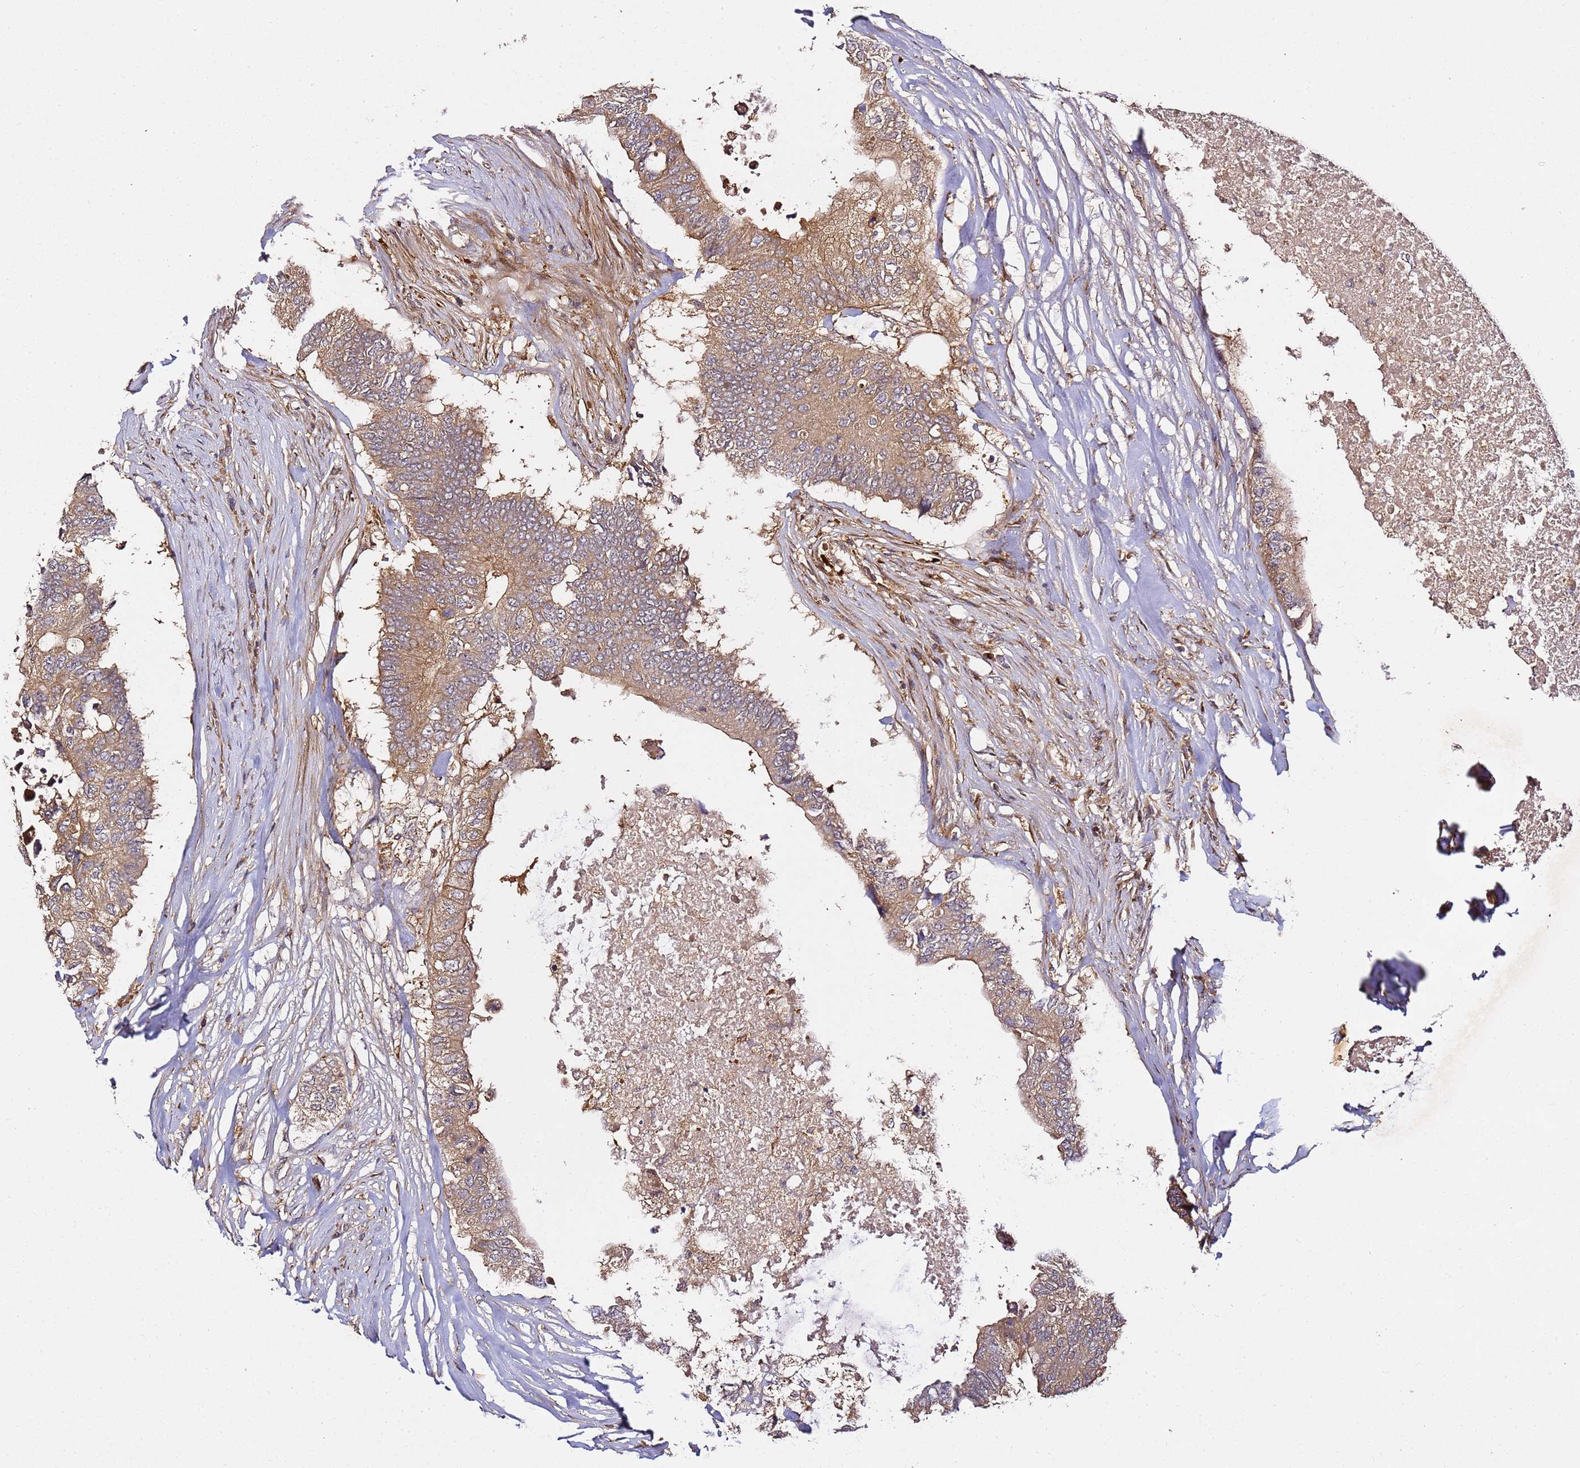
{"staining": {"intensity": "moderate", "quantity": ">75%", "location": "cytoplasmic/membranous"}, "tissue": "colorectal cancer", "cell_type": "Tumor cells", "image_type": "cancer", "snomed": [{"axis": "morphology", "description": "Adenocarcinoma, NOS"}, {"axis": "topography", "description": "Colon"}], "caption": "An immunohistochemistry (IHC) histopathology image of neoplastic tissue is shown. Protein staining in brown shows moderate cytoplasmic/membranous positivity in colorectal cancer within tumor cells. (Brightfield microscopy of DAB IHC at high magnification).", "gene": "PRMT7", "patient": {"sex": "male", "age": 71}}